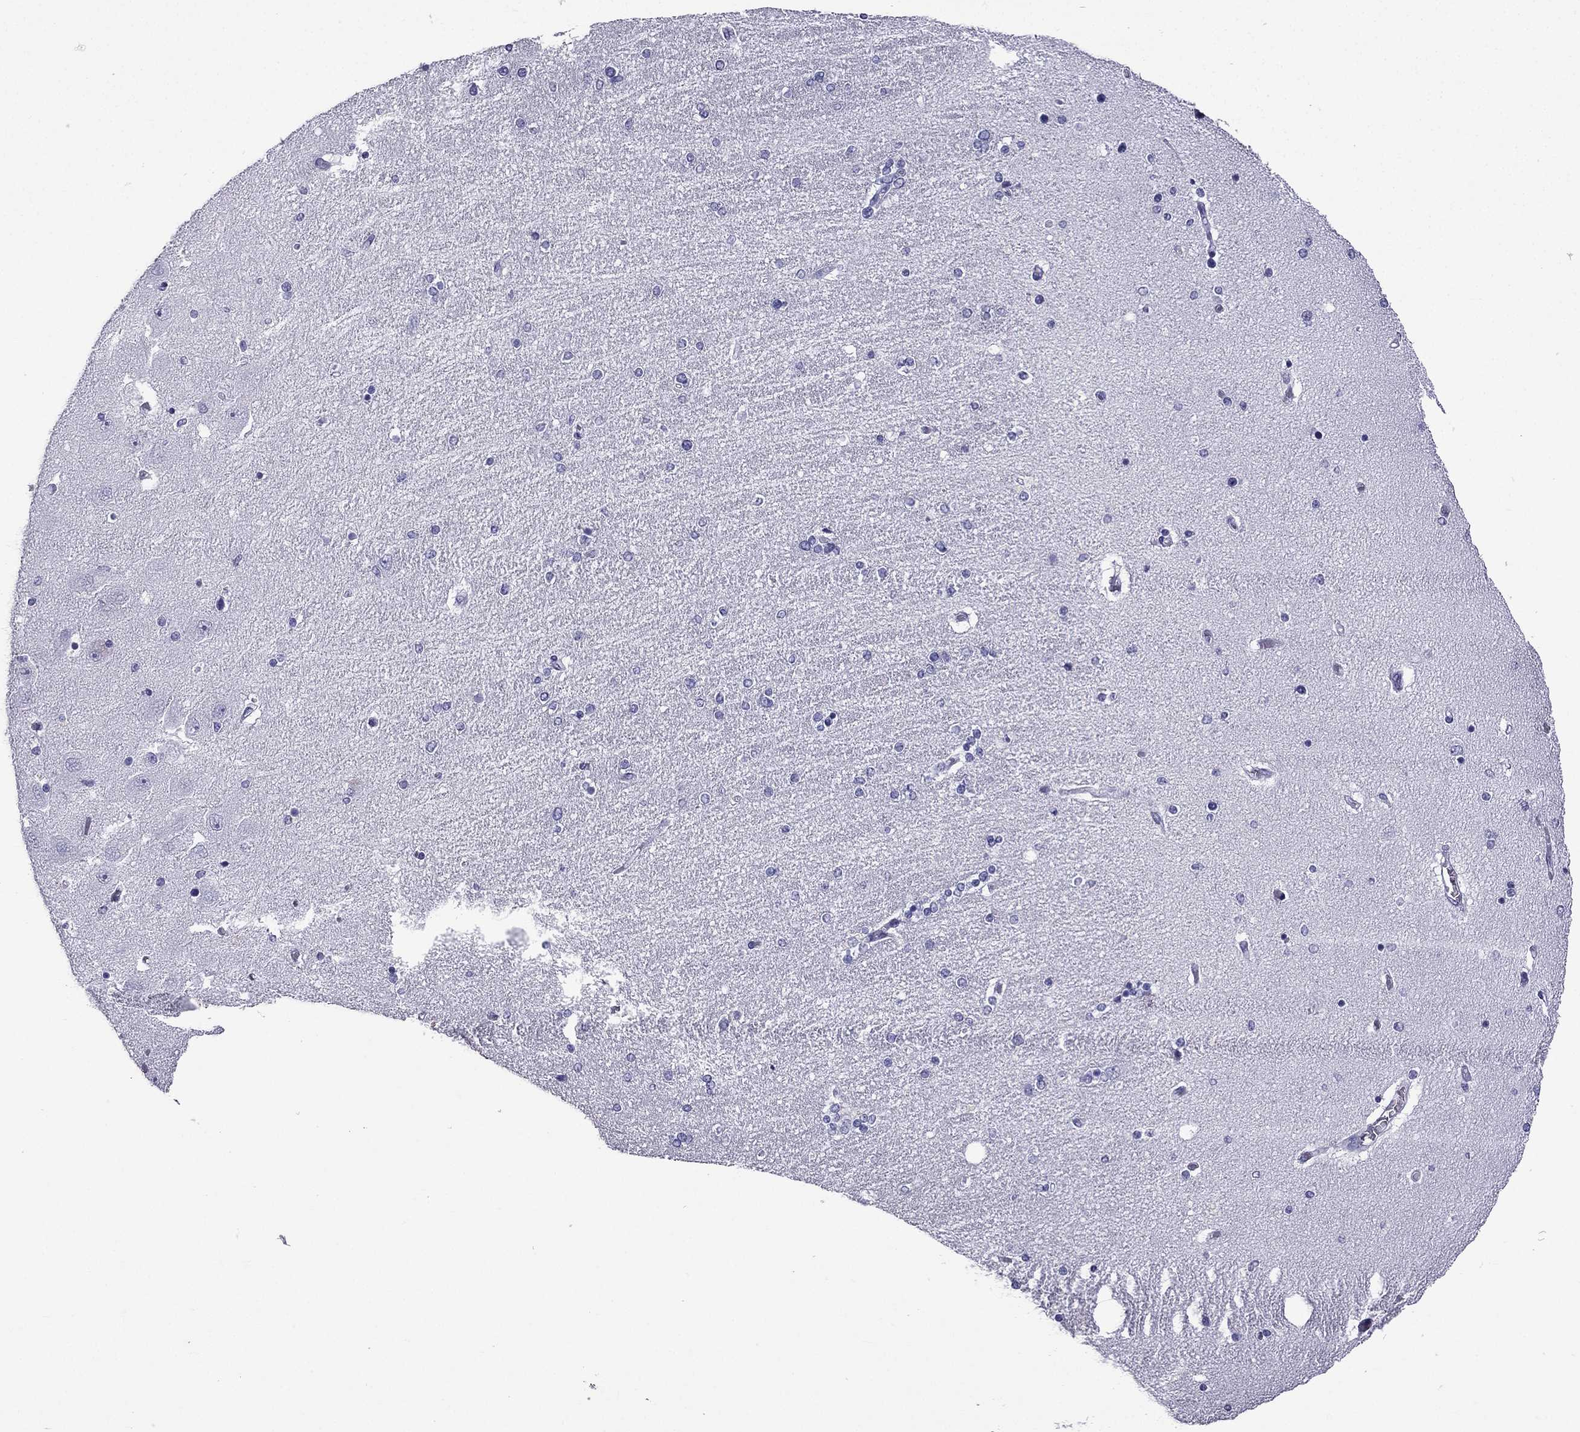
{"staining": {"intensity": "negative", "quantity": "none", "location": "none"}, "tissue": "hippocampus", "cell_type": "Glial cells", "image_type": "normal", "snomed": [{"axis": "morphology", "description": "Normal tissue, NOS"}, {"axis": "topography", "description": "Hippocampus"}], "caption": "Glial cells are negative for brown protein staining in unremarkable hippocampus. Brightfield microscopy of IHC stained with DAB (3,3'-diaminobenzidine) (brown) and hematoxylin (blue), captured at high magnification.", "gene": "GJA8", "patient": {"sex": "female", "age": 54}}